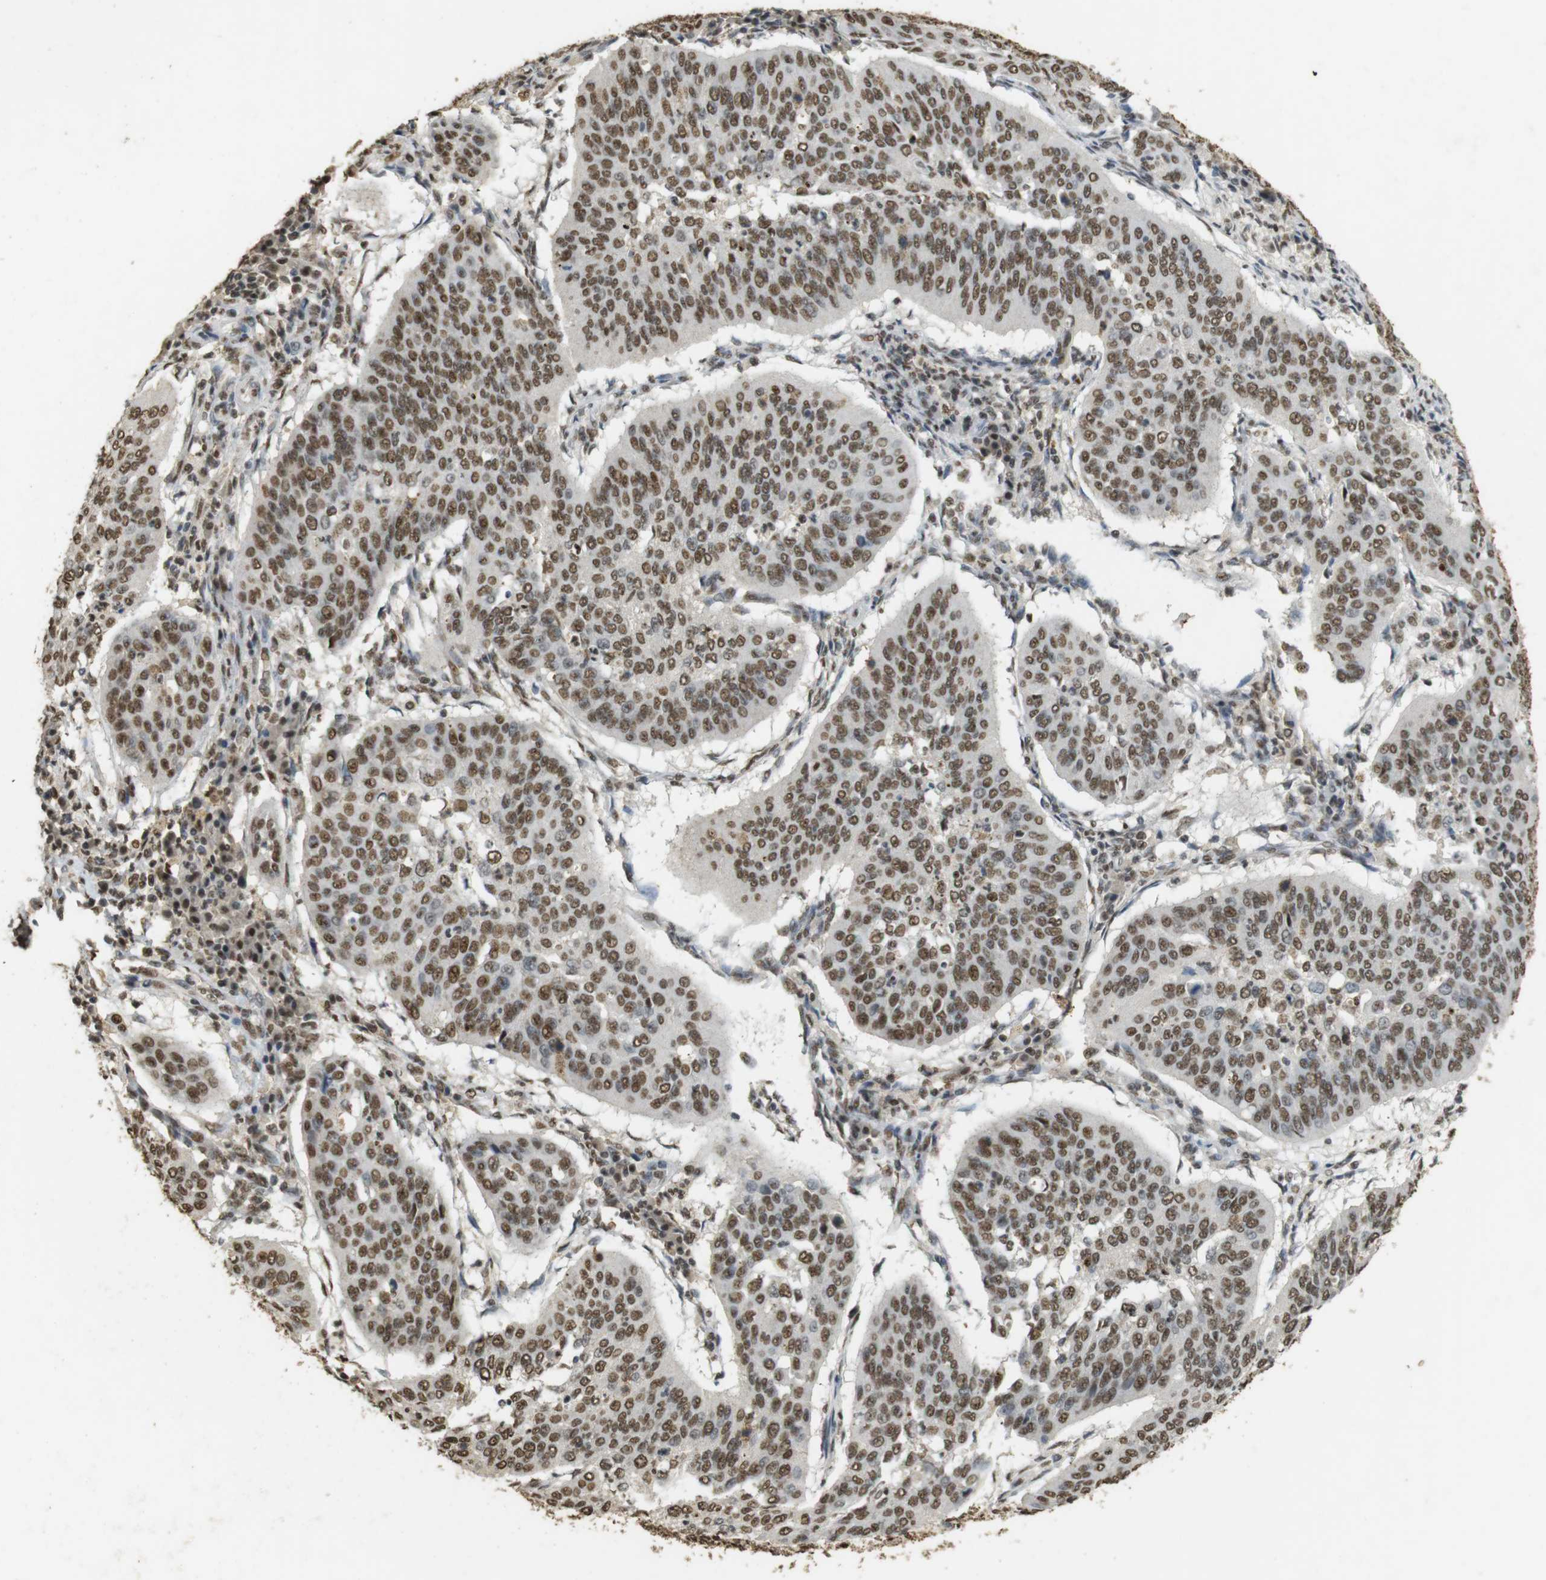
{"staining": {"intensity": "moderate", "quantity": ">75%", "location": "nuclear"}, "tissue": "cervical cancer", "cell_type": "Tumor cells", "image_type": "cancer", "snomed": [{"axis": "morphology", "description": "Normal tissue, NOS"}, {"axis": "morphology", "description": "Squamous cell carcinoma, NOS"}, {"axis": "topography", "description": "Cervix"}], "caption": "Human cervical cancer stained with a brown dye displays moderate nuclear positive staining in approximately >75% of tumor cells.", "gene": "GATA4", "patient": {"sex": "female", "age": 39}}